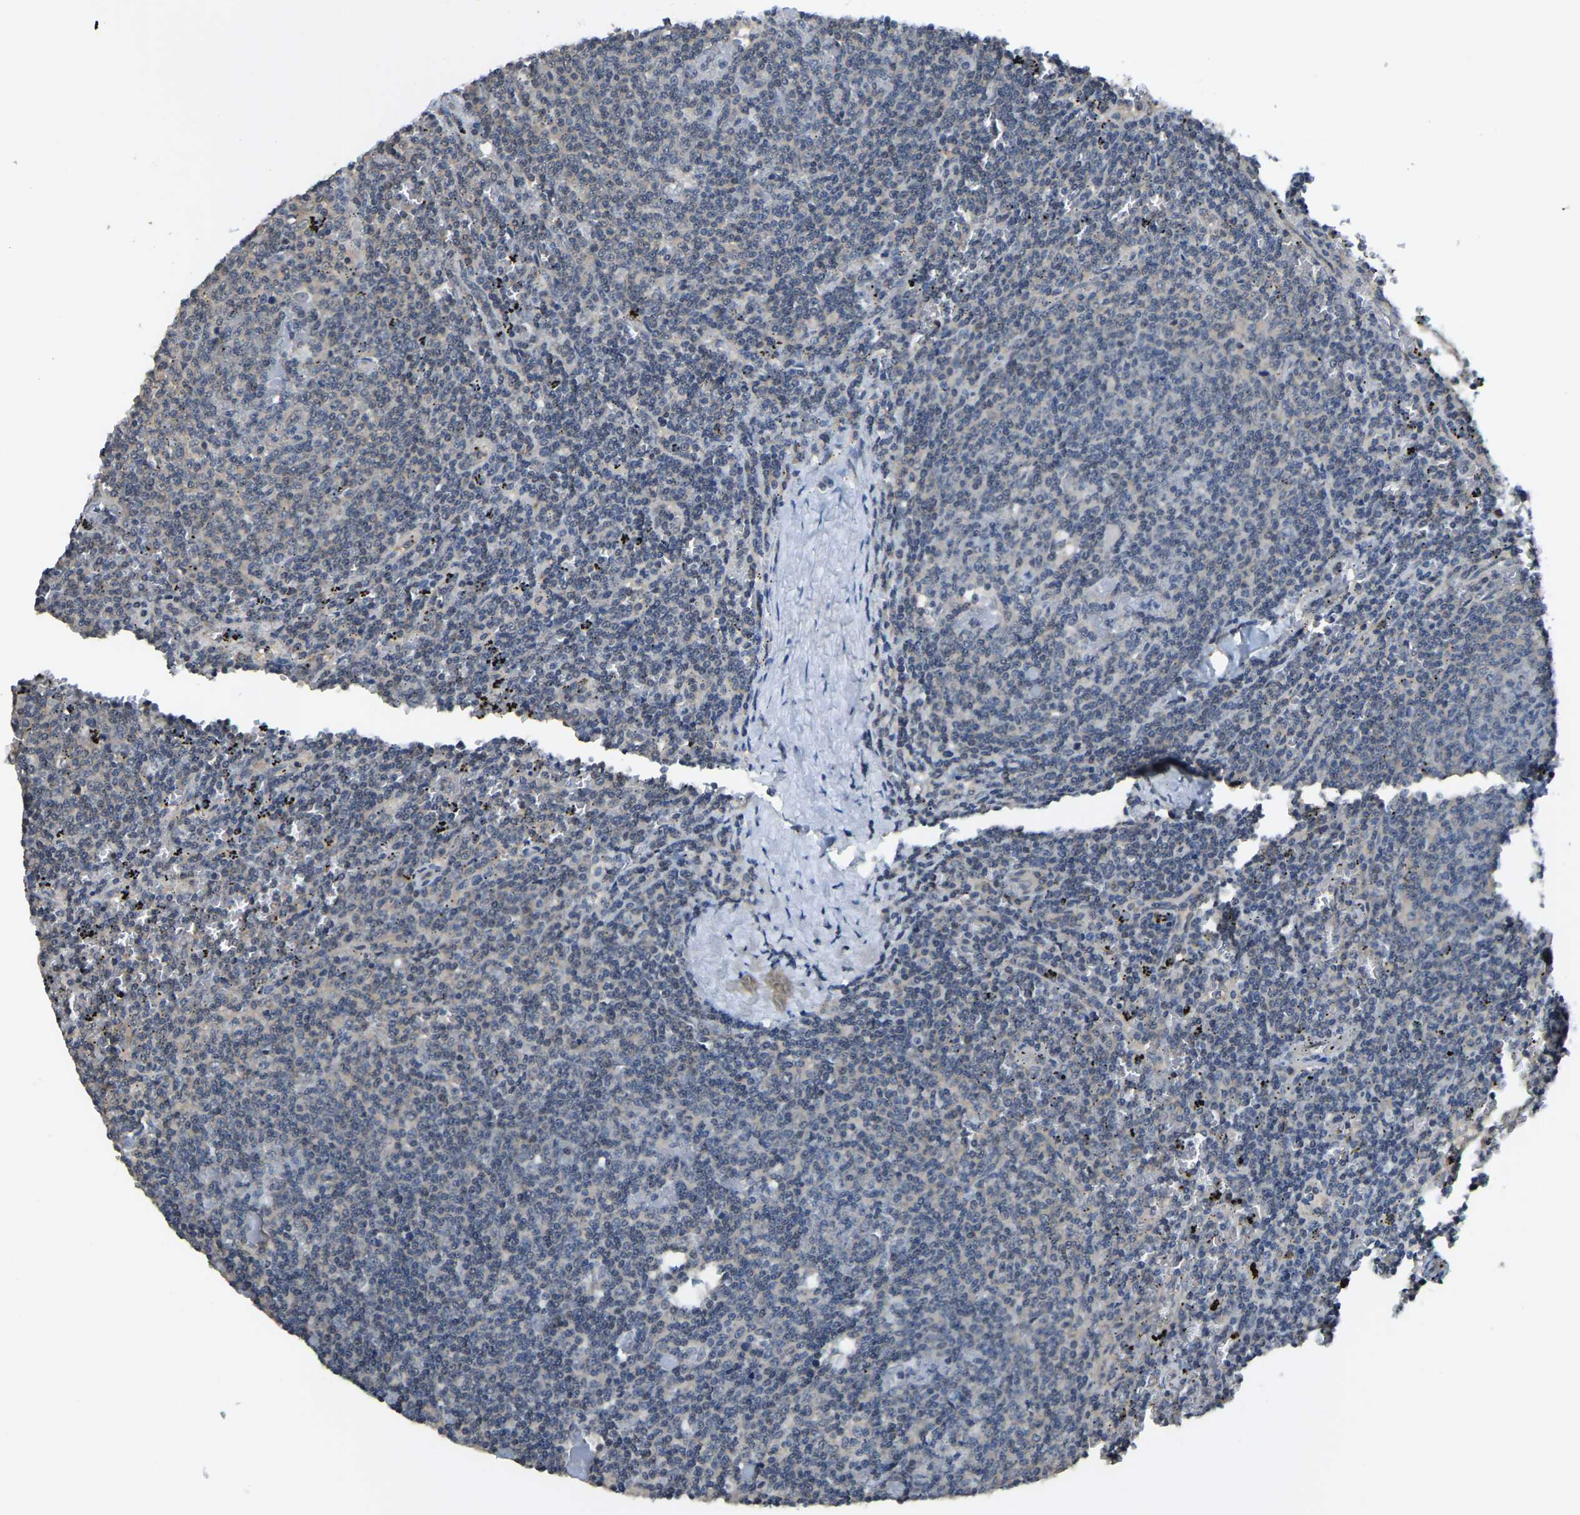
{"staining": {"intensity": "negative", "quantity": "none", "location": "none"}, "tissue": "lymphoma", "cell_type": "Tumor cells", "image_type": "cancer", "snomed": [{"axis": "morphology", "description": "Malignant lymphoma, non-Hodgkin's type, Low grade"}, {"axis": "topography", "description": "Spleen"}], "caption": "Immunohistochemistry (IHC) of low-grade malignant lymphoma, non-Hodgkin's type exhibits no positivity in tumor cells. The staining was performed using DAB (3,3'-diaminobenzidine) to visualize the protein expression in brown, while the nuclei were stained in blue with hematoxylin (Magnification: 20x).", "gene": "AHNAK", "patient": {"sex": "female", "age": 50}}